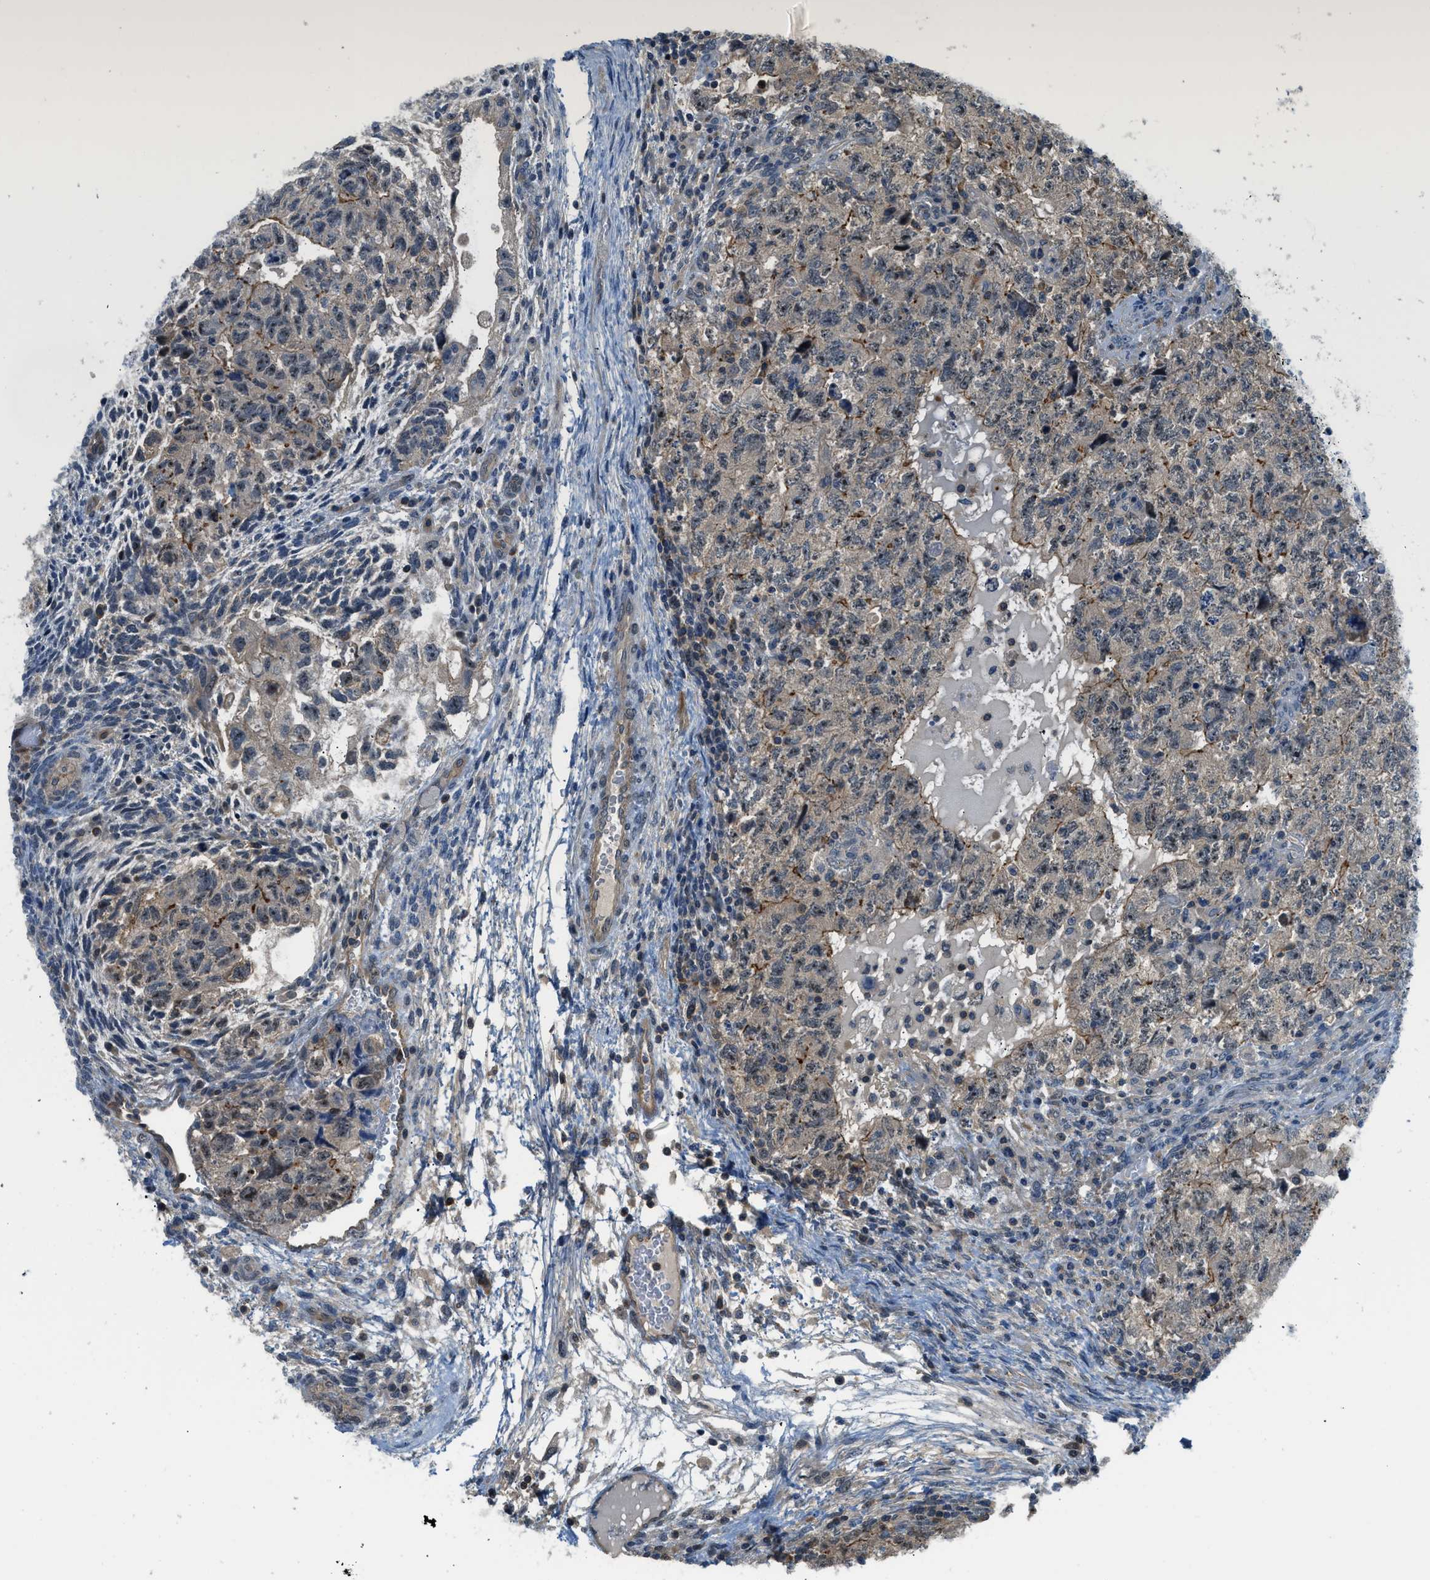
{"staining": {"intensity": "weak", "quantity": "<25%", "location": "cytoplasmic/membranous"}, "tissue": "testis cancer", "cell_type": "Tumor cells", "image_type": "cancer", "snomed": [{"axis": "morphology", "description": "Carcinoma, Embryonal, NOS"}, {"axis": "topography", "description": "Testis"}], "caption": "Tumor cells show no significant protein expression in testis embryonal carcinoma.", "gene": "CBLB", "patient": {"sex": "male", "age": 36}}